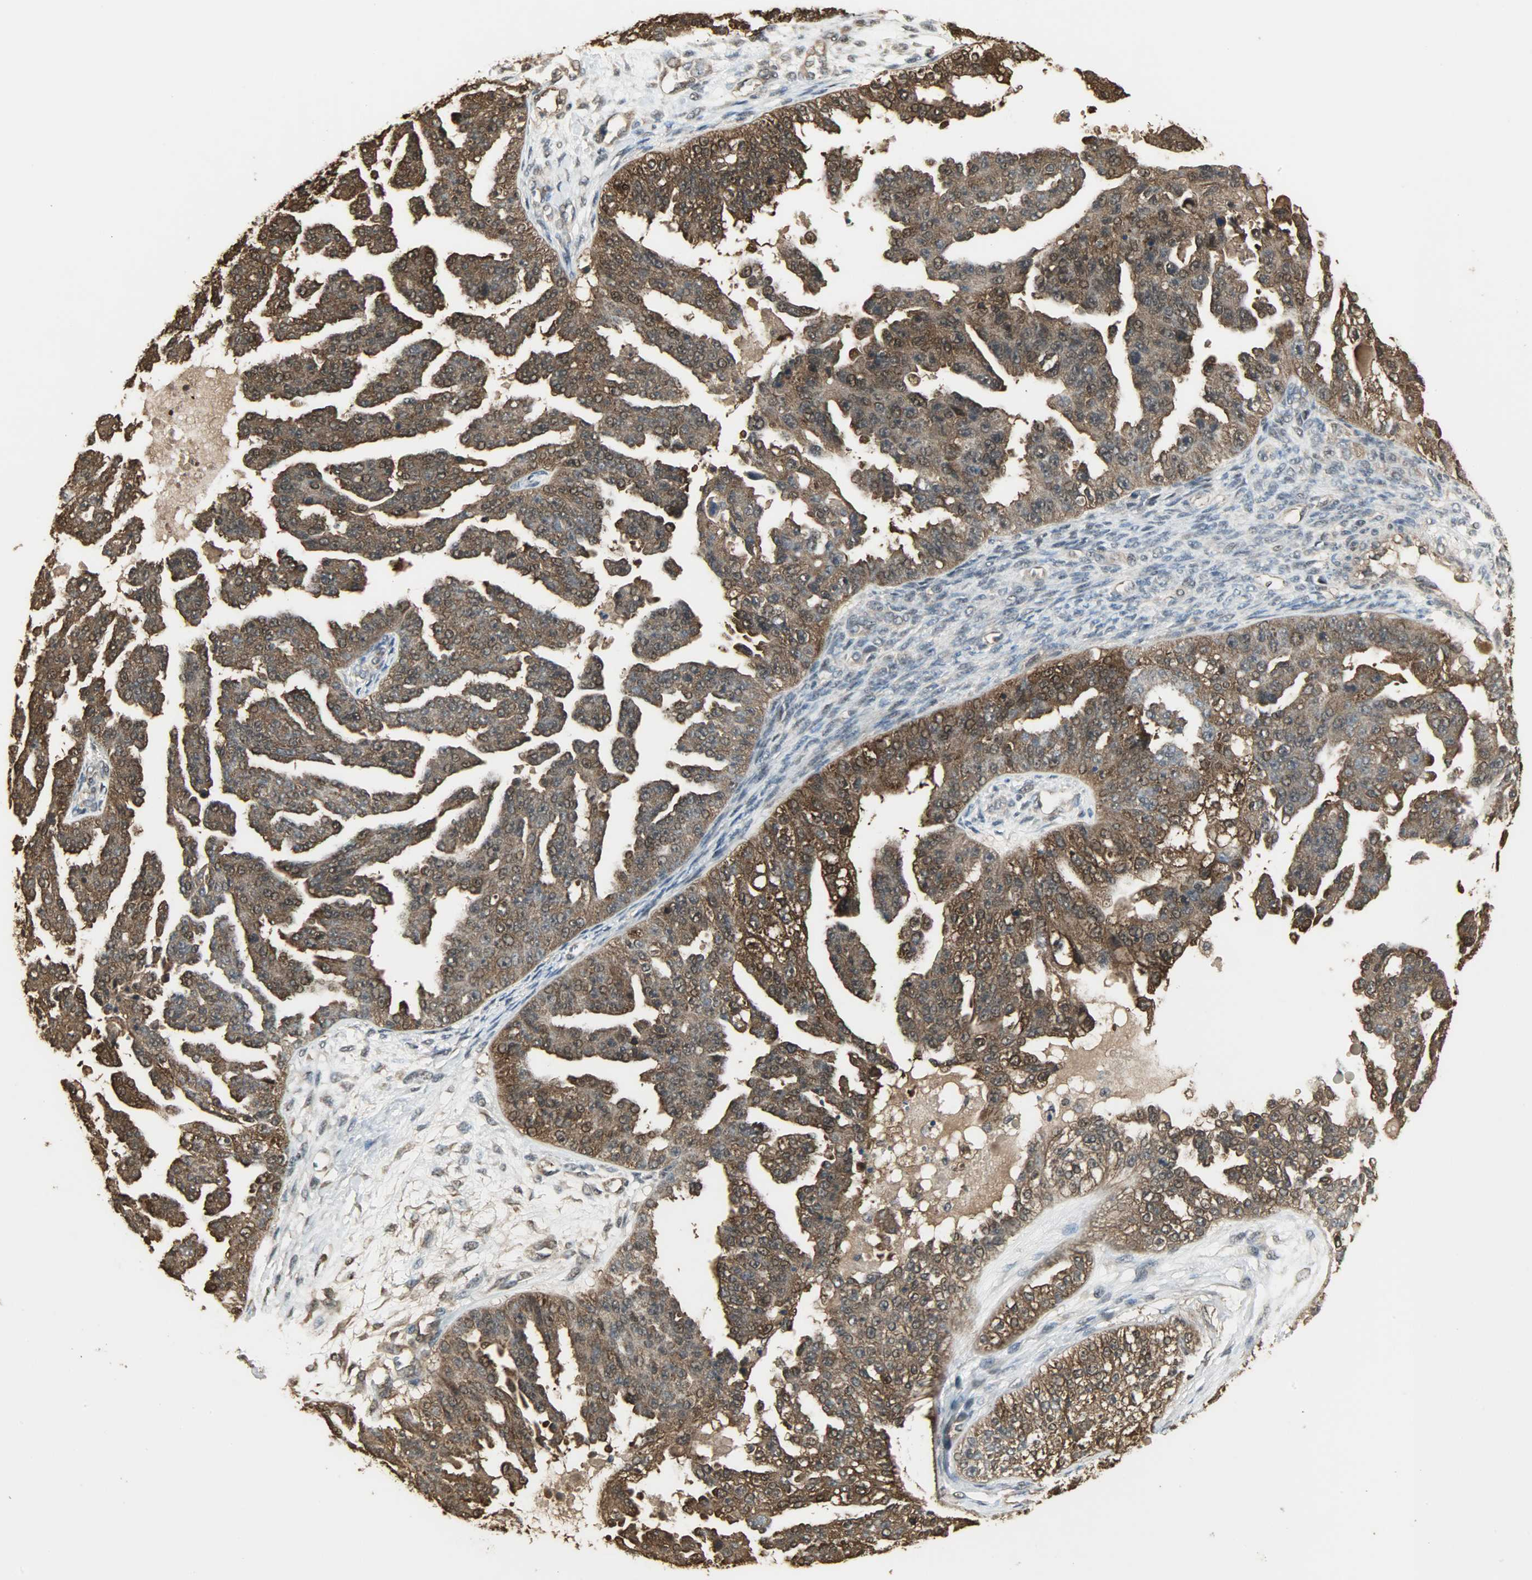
{"staining": {"intensity": "strong", "quantity": ">75%", "location": "cytoplasmic/membranous,nuclear"}, "tissue": "ovarian cancer", "cell_type": "Tumor cells", "image_type": "cancer", "snomed": [{"axis": "morphology", "description": "Cystadenocarcinoma, serous, NOS"}, {"axis": "topography", "description": "Ovary"}], "caption": "Human ovarian cancer (serous cystadenocarcinoma) stained for a protein (brown) demonstrates strong cytoplasmic/membranous and nuclear positive staining in about >75% of tumor cells.", "gene": "YWHAZ", "patient": {"sex": "female", "age": 58}}